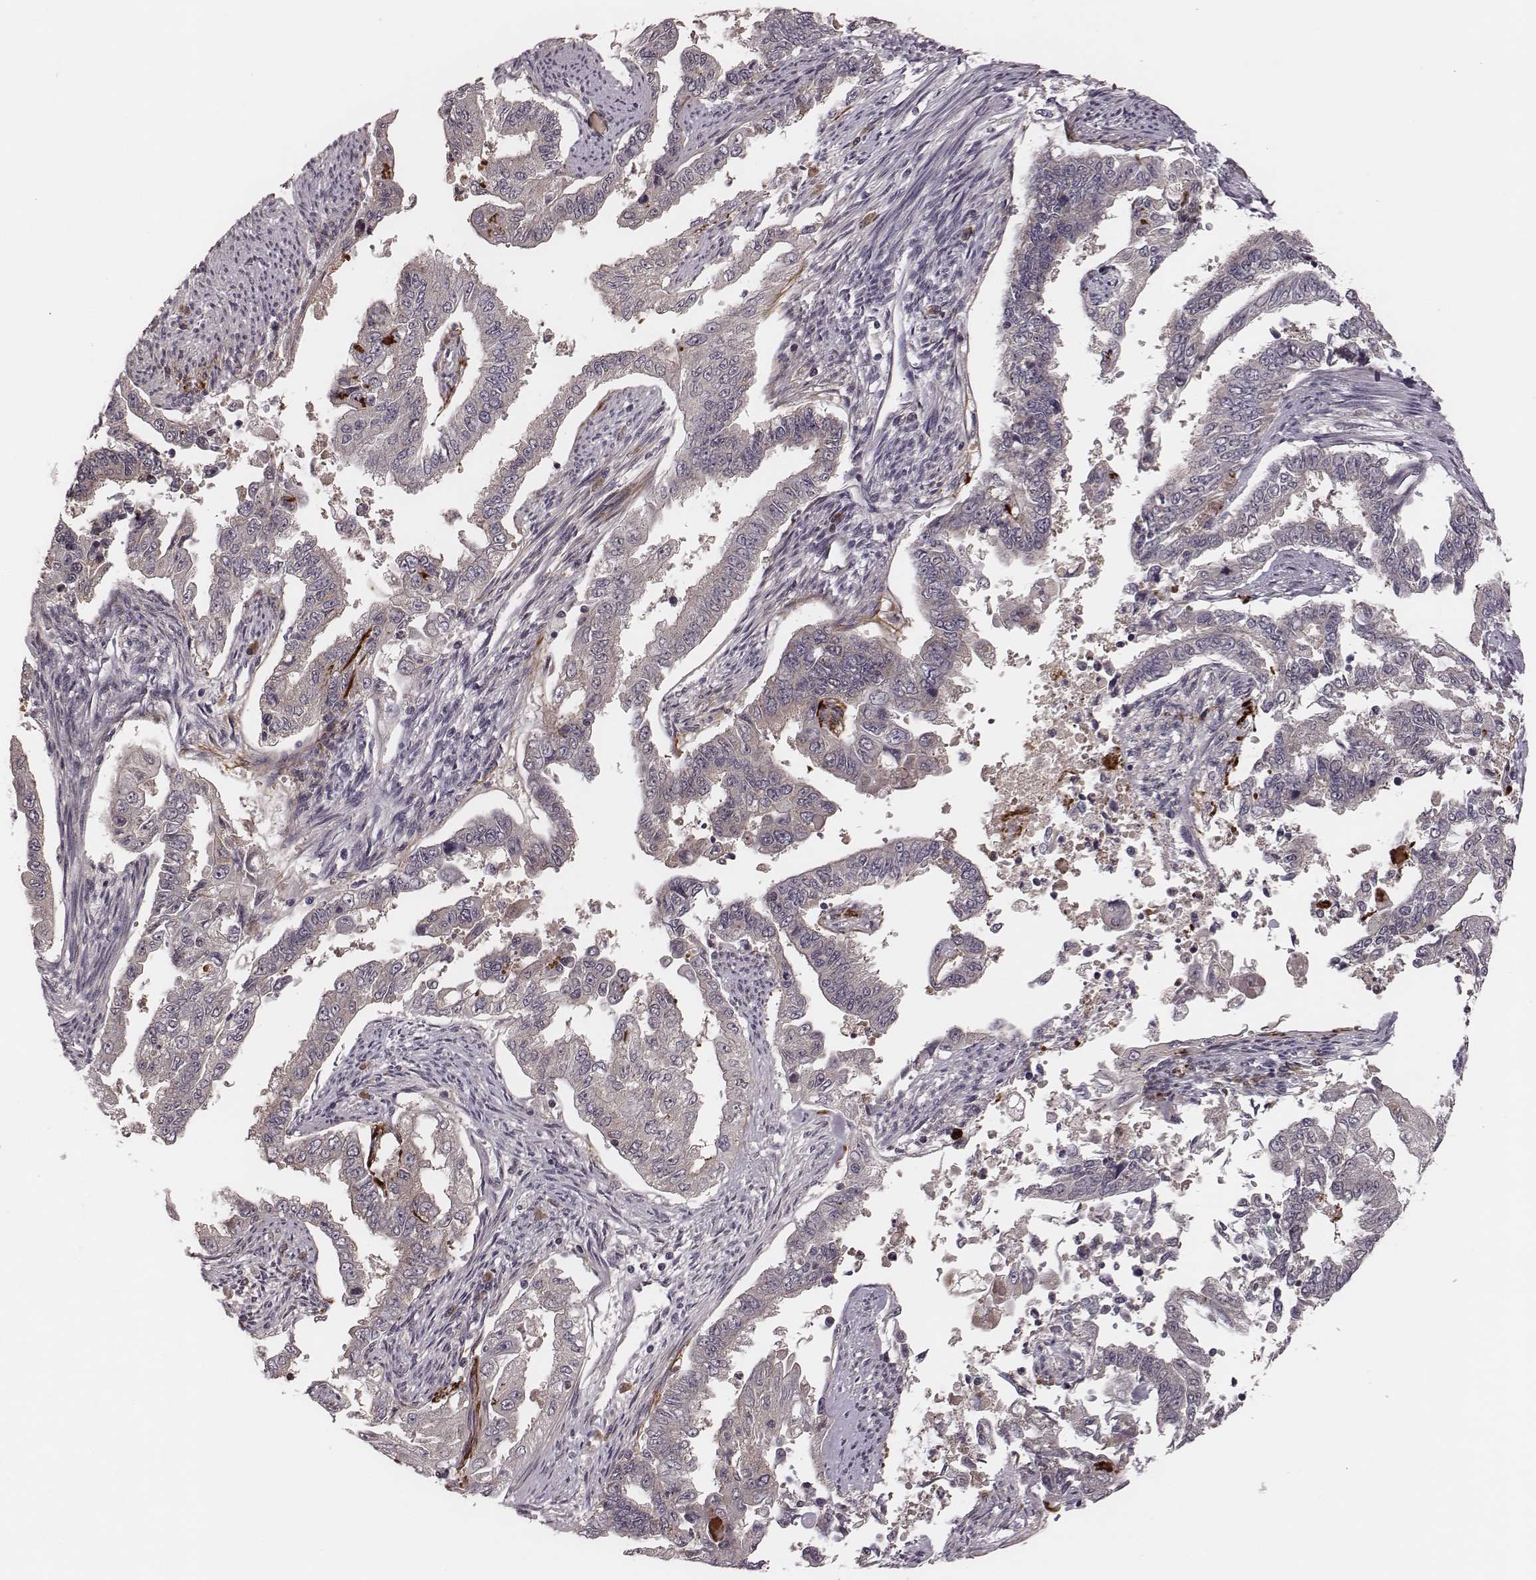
{"staining": {"intensity": "negative", "quantity": "none", "location": "none"}, "tissue": "endometrial cancer", "cell_type": "Tumor cells", "image_type": "cancer", "snomed": [{"axis": "morphology", "description": "Adenocarcinoma, NOS"}, {"axis": "topography", "description": "Uterus"}], "caption": "Immunohistochemical staining of endometrial cancer demonstrates no significant staining in tumor cells.", "gene": "P2RX5", "patient": {"sex": "female", "age": 59}}